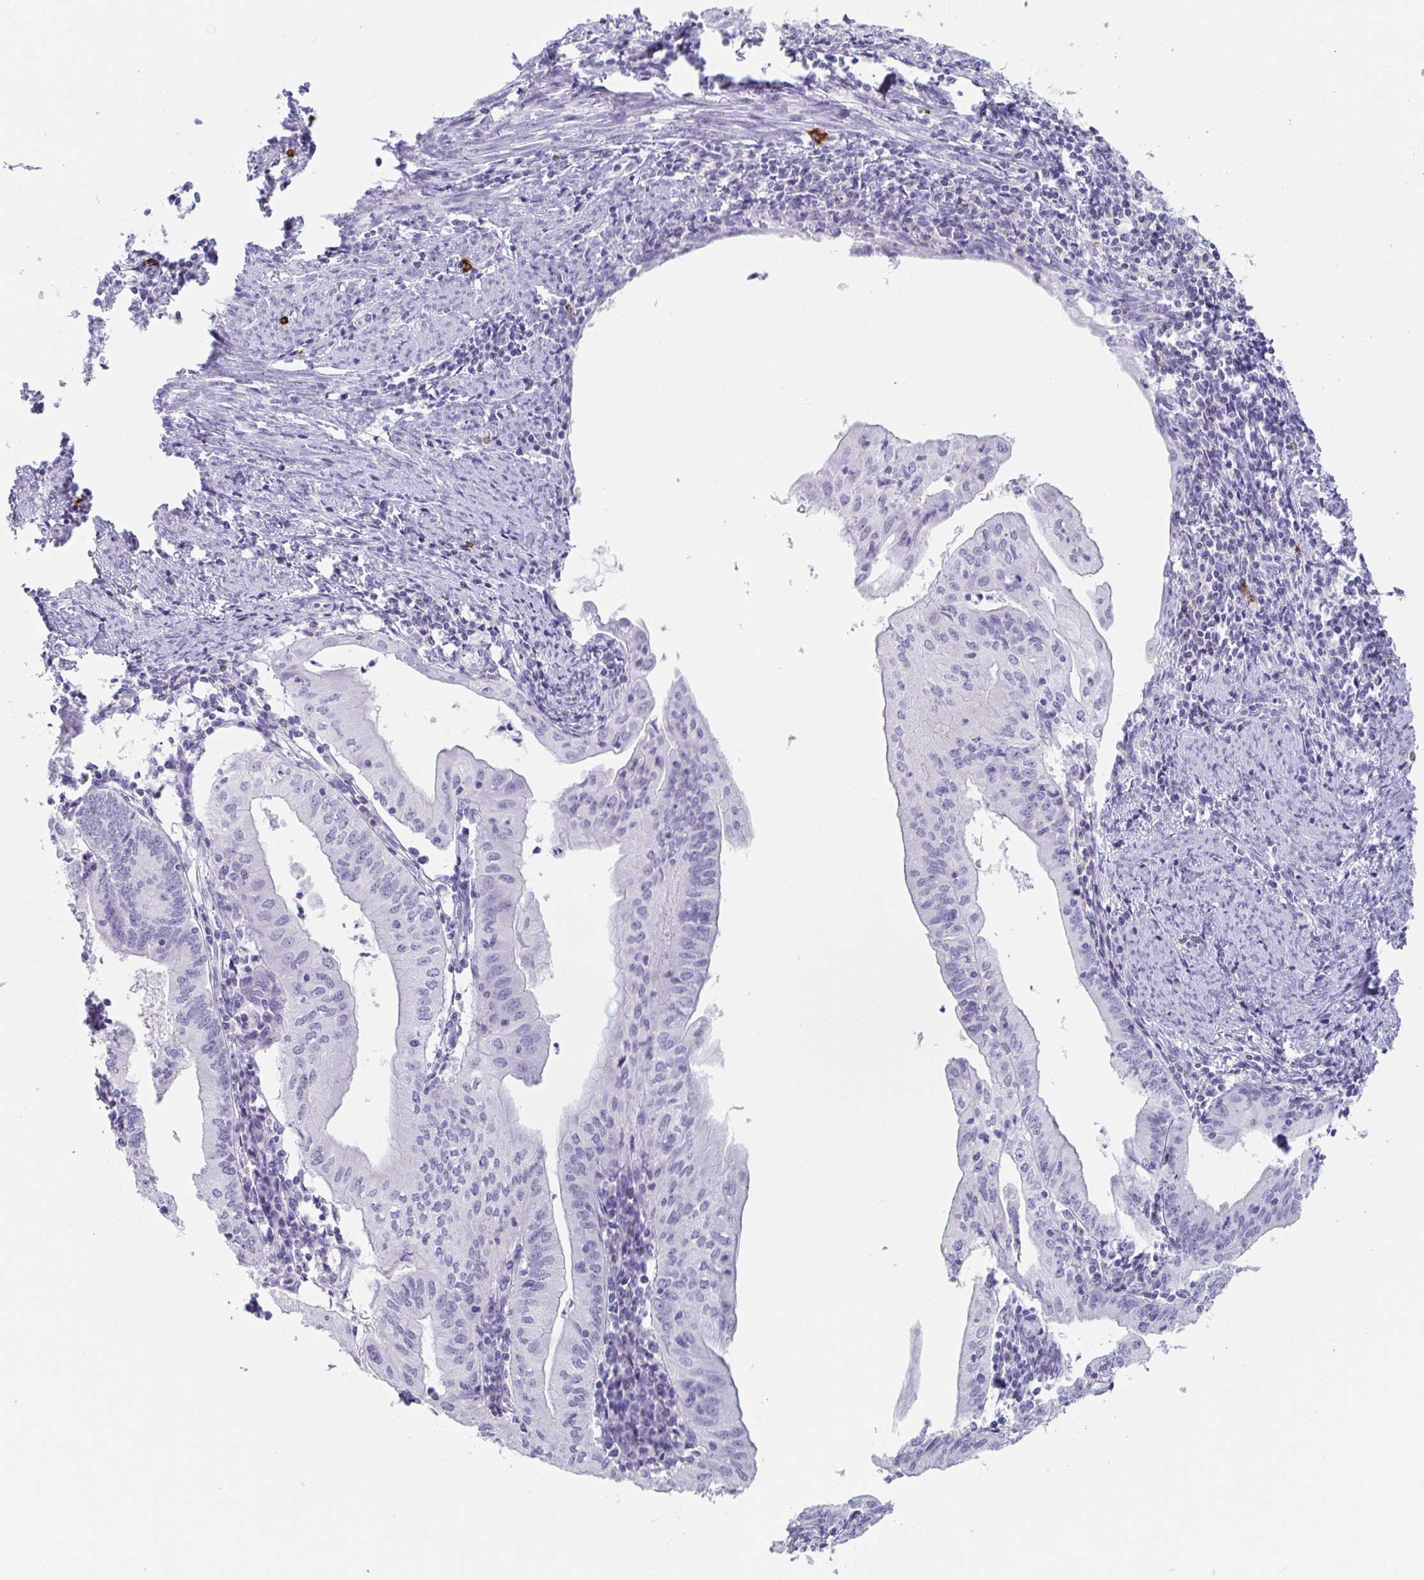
{"staining": {"intensity": "negative", "quantity": "none", "location": "none"}, "tissue": "endometrial cancer", "cell_type": "Tumor cells", "image_type": "cancer", "snomed": [{"axis": "morphology", "description": "Adenocarcinoma, NOS"}, {"axis": "topography", "description": "Endometrium"}], "caption": "DAB immunohistochemical staining of human endometrial adenocarcinoma exhibits no significant positivity in tumor cells.", "gene": "PLA2G1B", "patient": {"sex": "female", "age": 60}}